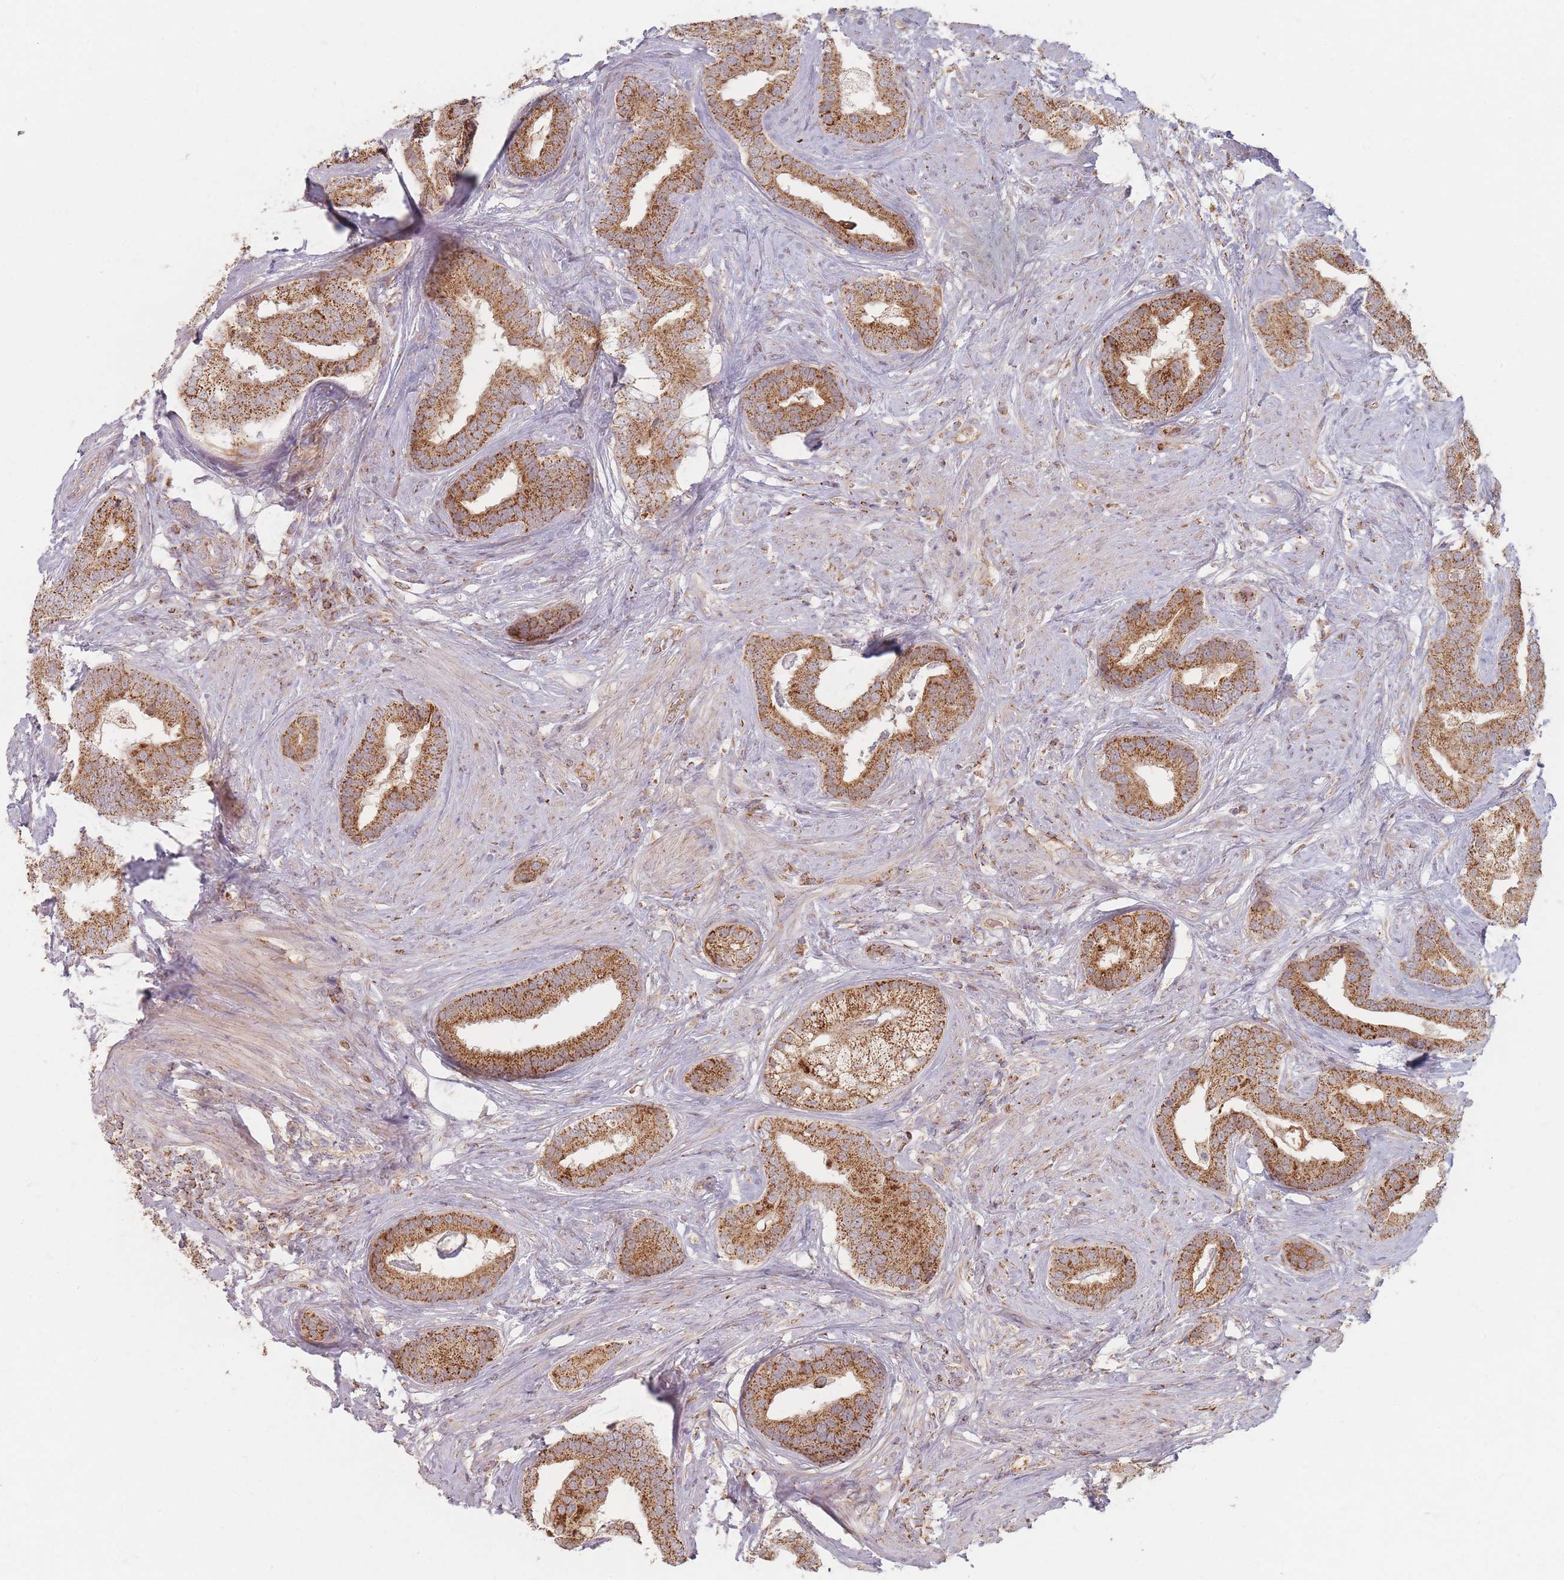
{"staining": {"intensity": "moderate", "quantity": ">75%", "location": "cytoplasmic/membranous"}, "tissue": "prostate cancer", "cell_type": "Tumor cells", "image_type": "cancer", "snomed": [{"axis": "morphology", "description": "Adenocarcinoma, High grade"}, {"axis": "topography", "description": "Prostate"}], "caption": "Immunohistochemical staining of prostate cancer exhibits medium levels of moderate cytoplasmic/membranous protein positivity in about >75% of tumor cells.", "gene": "ESRP2", "patient": {"sex": "male", "age": 55}}